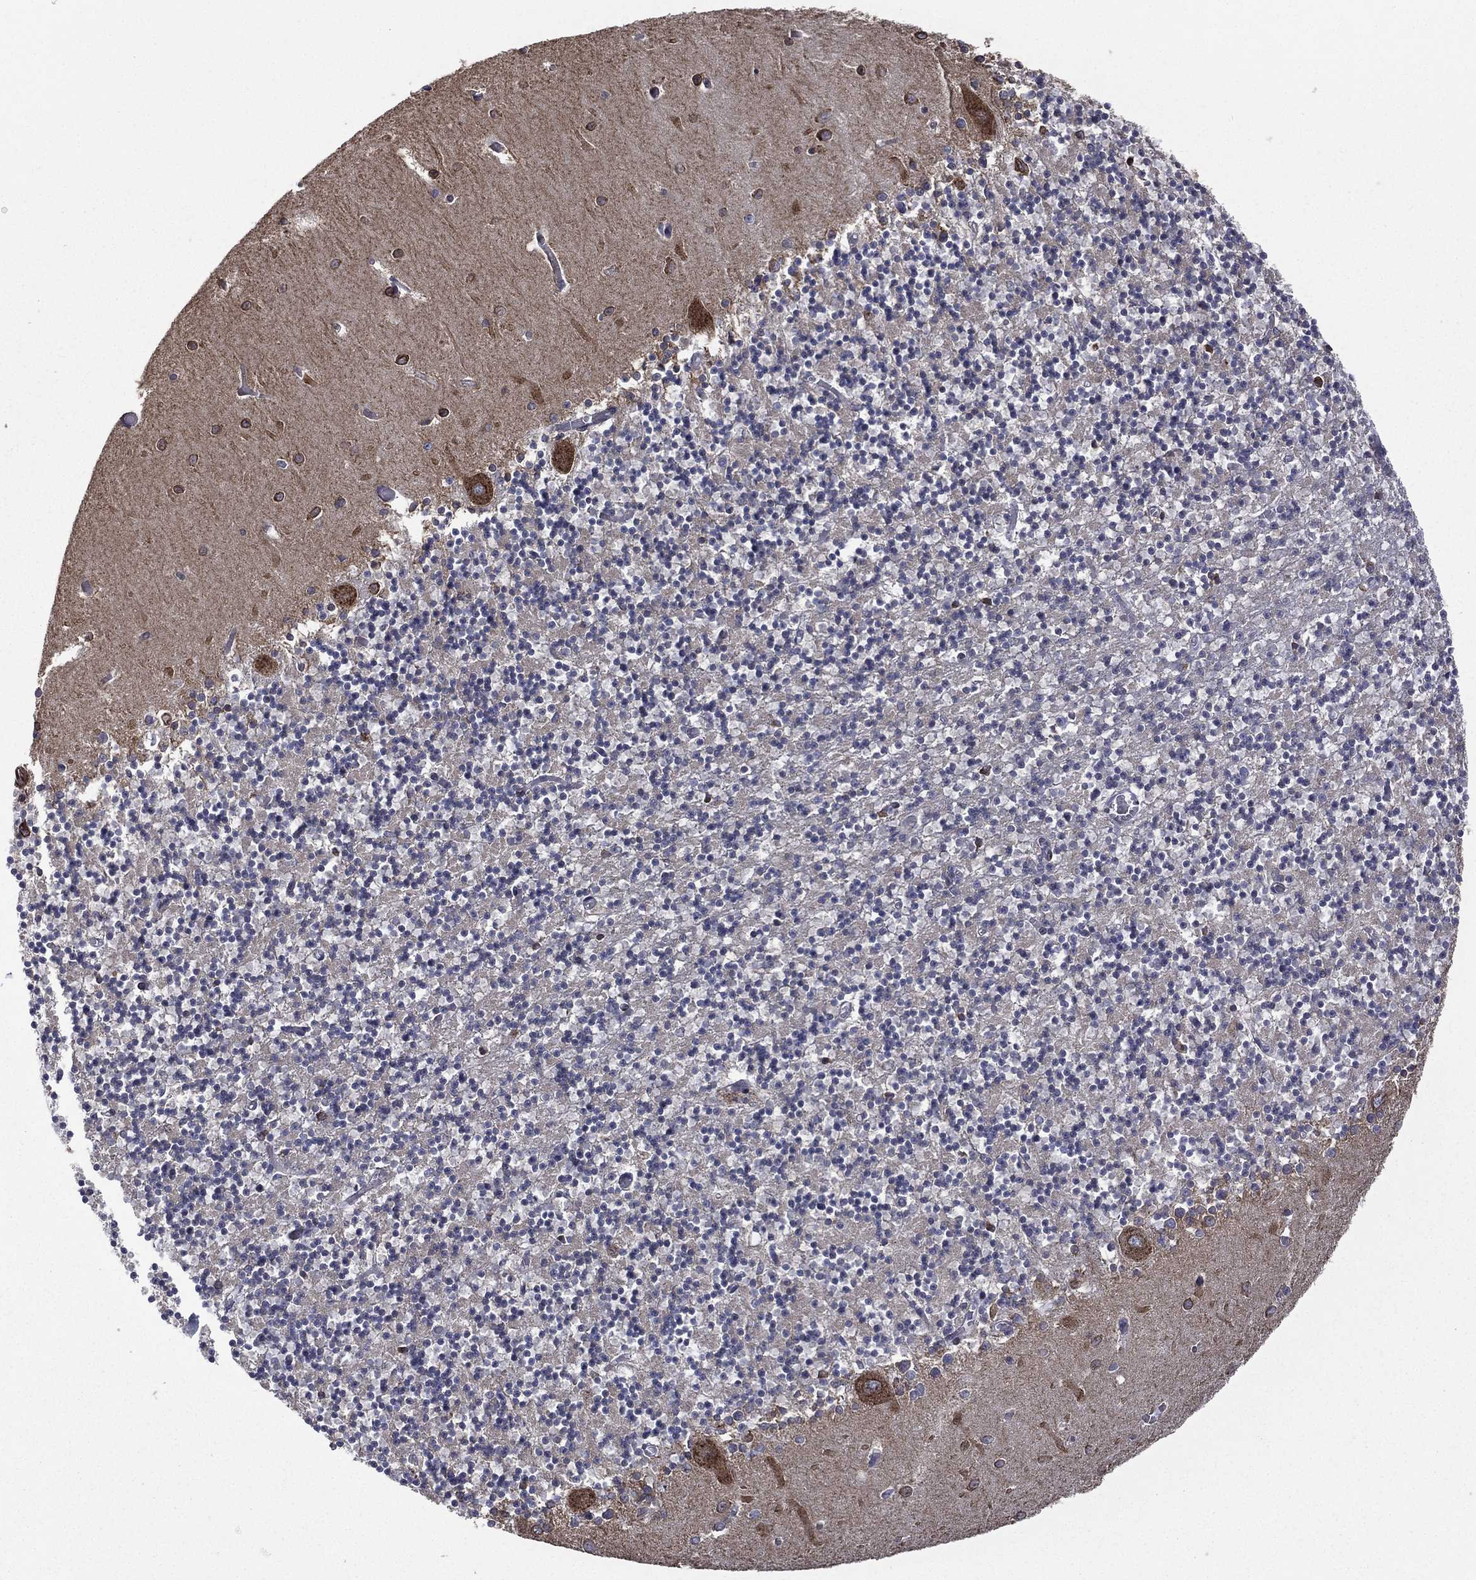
{"staining": {"intensity": "negative", "quantity": "none", "location": "none"}, "tissue": "cerebellum", "cell_type": "Cells in granular layer", "image_type": "normal", "snomed": [{"axis": "morphology", "description": "Normal tissue, NOS"}, {"axis": "topography", "description": "Cerebellum"}], "caption": "Cells in granular layer show no significant protein positivity in normal cerebellum. (IHC, brightfield microscopy, high magnification).", "gene": "C20orf96", "patient": {"sex": "female", "age": 64}}